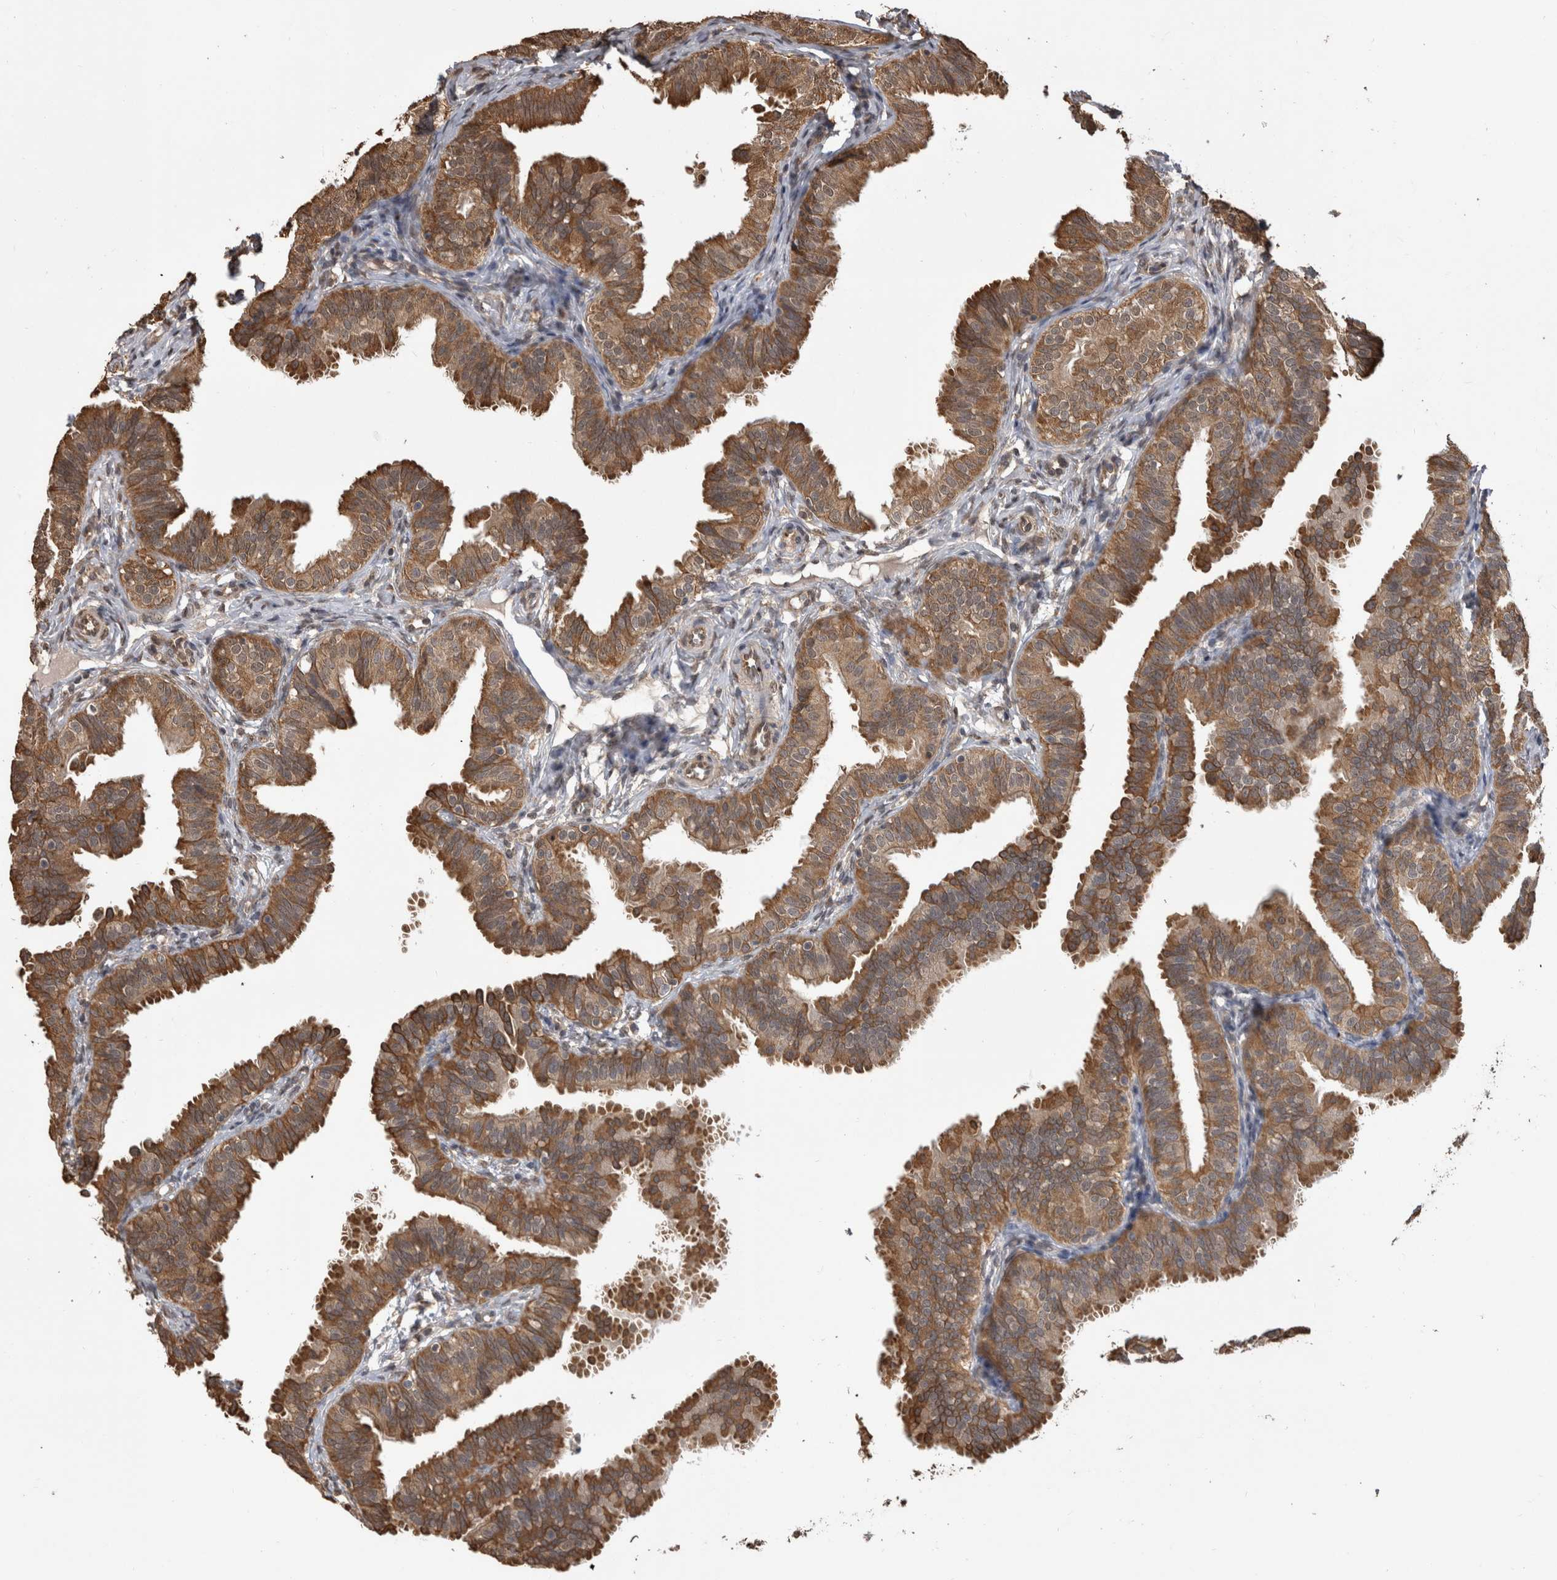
{"staining": {"intensity": "moderate", "quantity": ">75%", "location": "cytoplasmic/membranous"}, "tissue": "fallopian tube", "cell_type": "Glandular cells", "image_type": "normal", "snomed": [{"axis": "morphology", "description": "Normal tissue, NOS"}, {"axis": "topography", "description": "Fallopian tube"}], "caption": "Protein staining of unremarkable fallopian tube demonstrates moderate cytoplasmic/membranous positivity in about >75% of glandular cells.", "gene": "PAK4", "patient": {"sex": "female", "age": 35}}